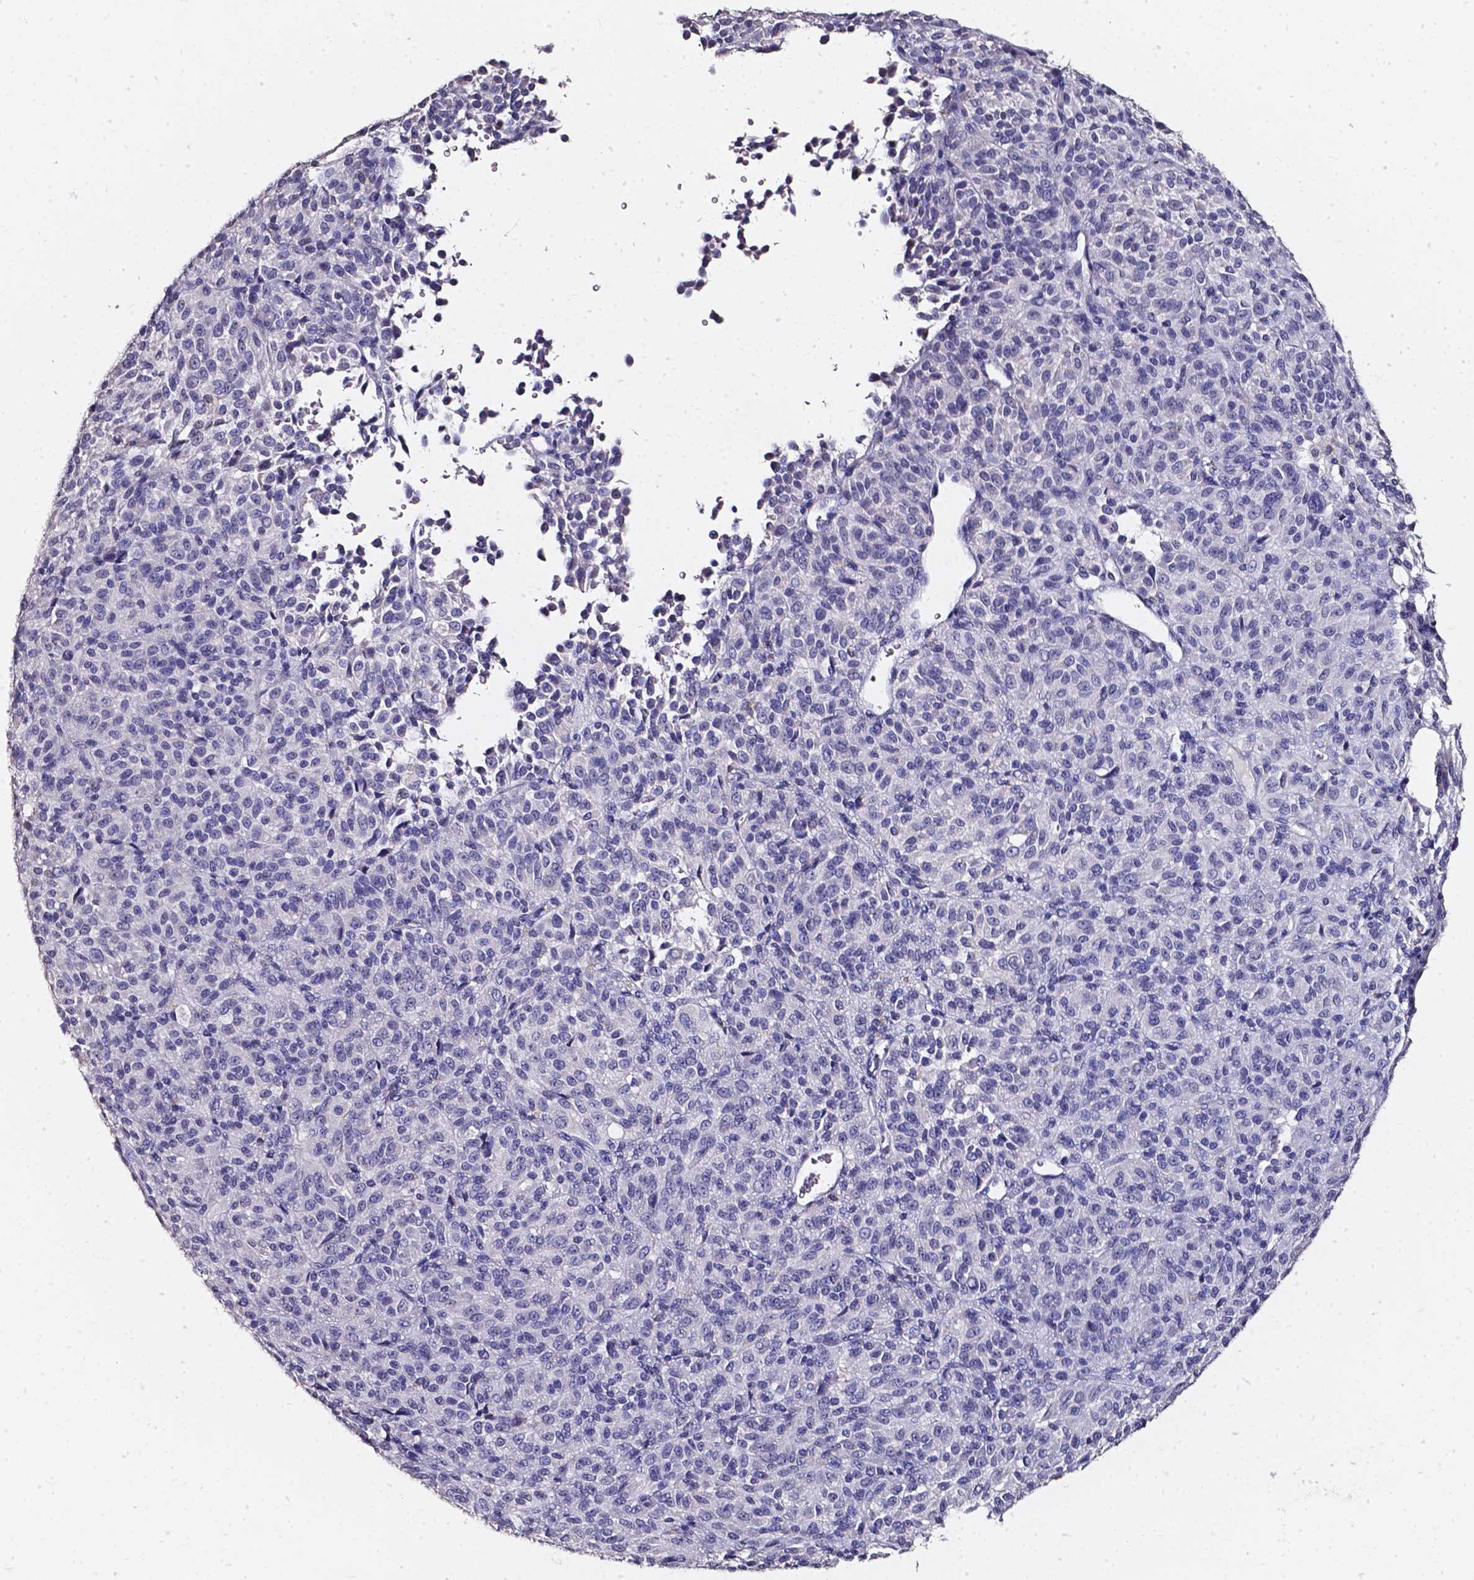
{"staining": {"intensity": "negative", "quantity": "none", "location": "none"}, "tissue": "melanoma", "cell_type": "Tumor cells", "image_type": "cancer", "snomed": [{"axis": "morphology", "description": "Malignant melanoma, Metastatic site"}, {"axis": "topography", "description": "Brain"}], "caption": "Histopathology image shows no protein staining in tumor cells of melanoma tissue.", "gene": "AKR1B10", "patient": {"sex": "female", "age": 56}}